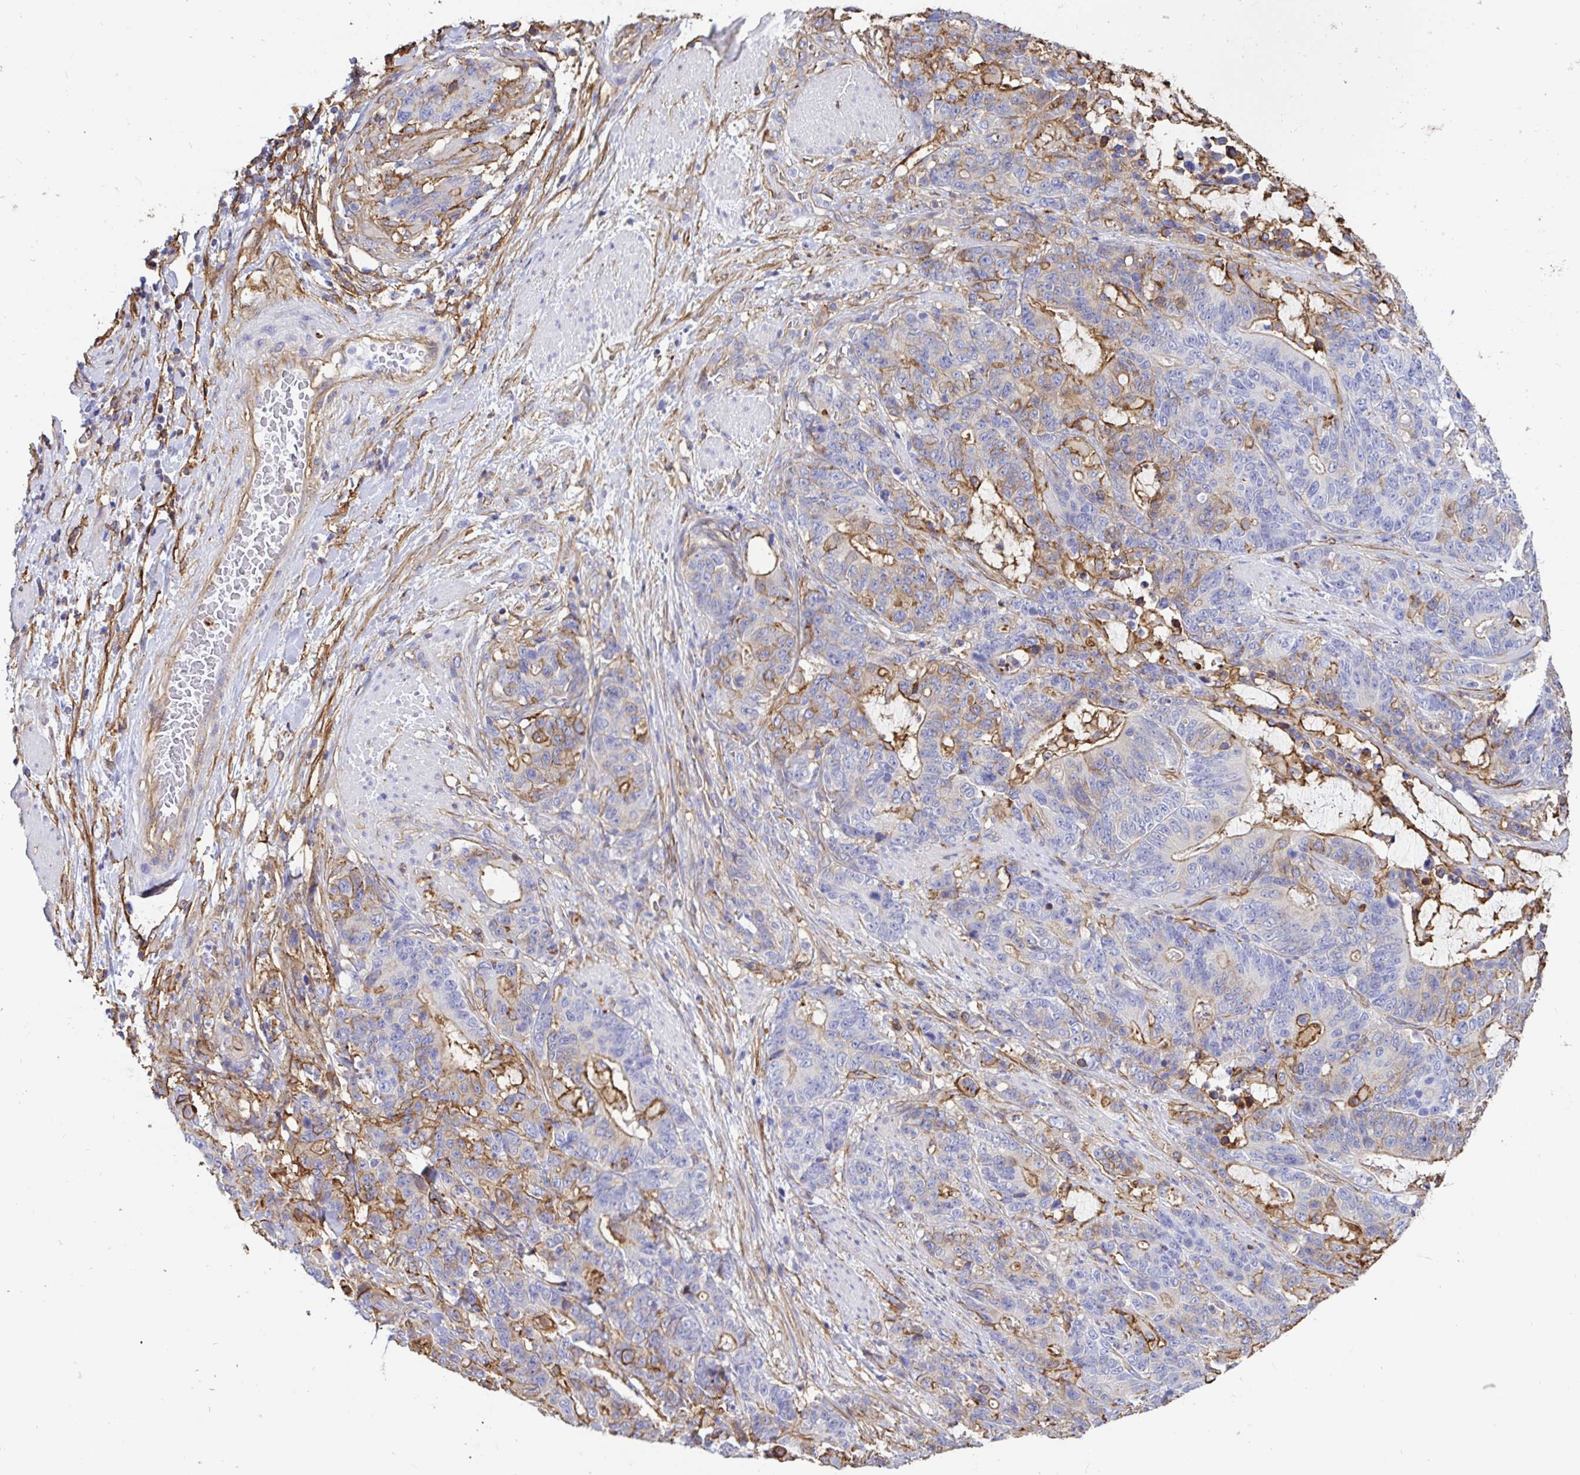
{"staining": {"intensity": "moderate", "quantity": "<25%", "location": "cytoplasmic/membranous"}, "tissue": "stomach cancer", "cell_type": "Tumor cells", "image_type": "cancer", "snomed": [{"axis": "morphology", "description": "Normal tissue, NOS"}, {"axis": "morphology", "description": "Adenocarcinoma, NOS"}, {"axis": "topography", "description": "Stomach"}], "caption": "Approximately <25% of tumor cells in human adenocarcinoma (stomach) display moderate cytoplasmic/membranous protein positivity as visualized by brown immunohistochemical staining.", "gene": "ANXA2", "patient": {"sex": "female", "age": 64}}